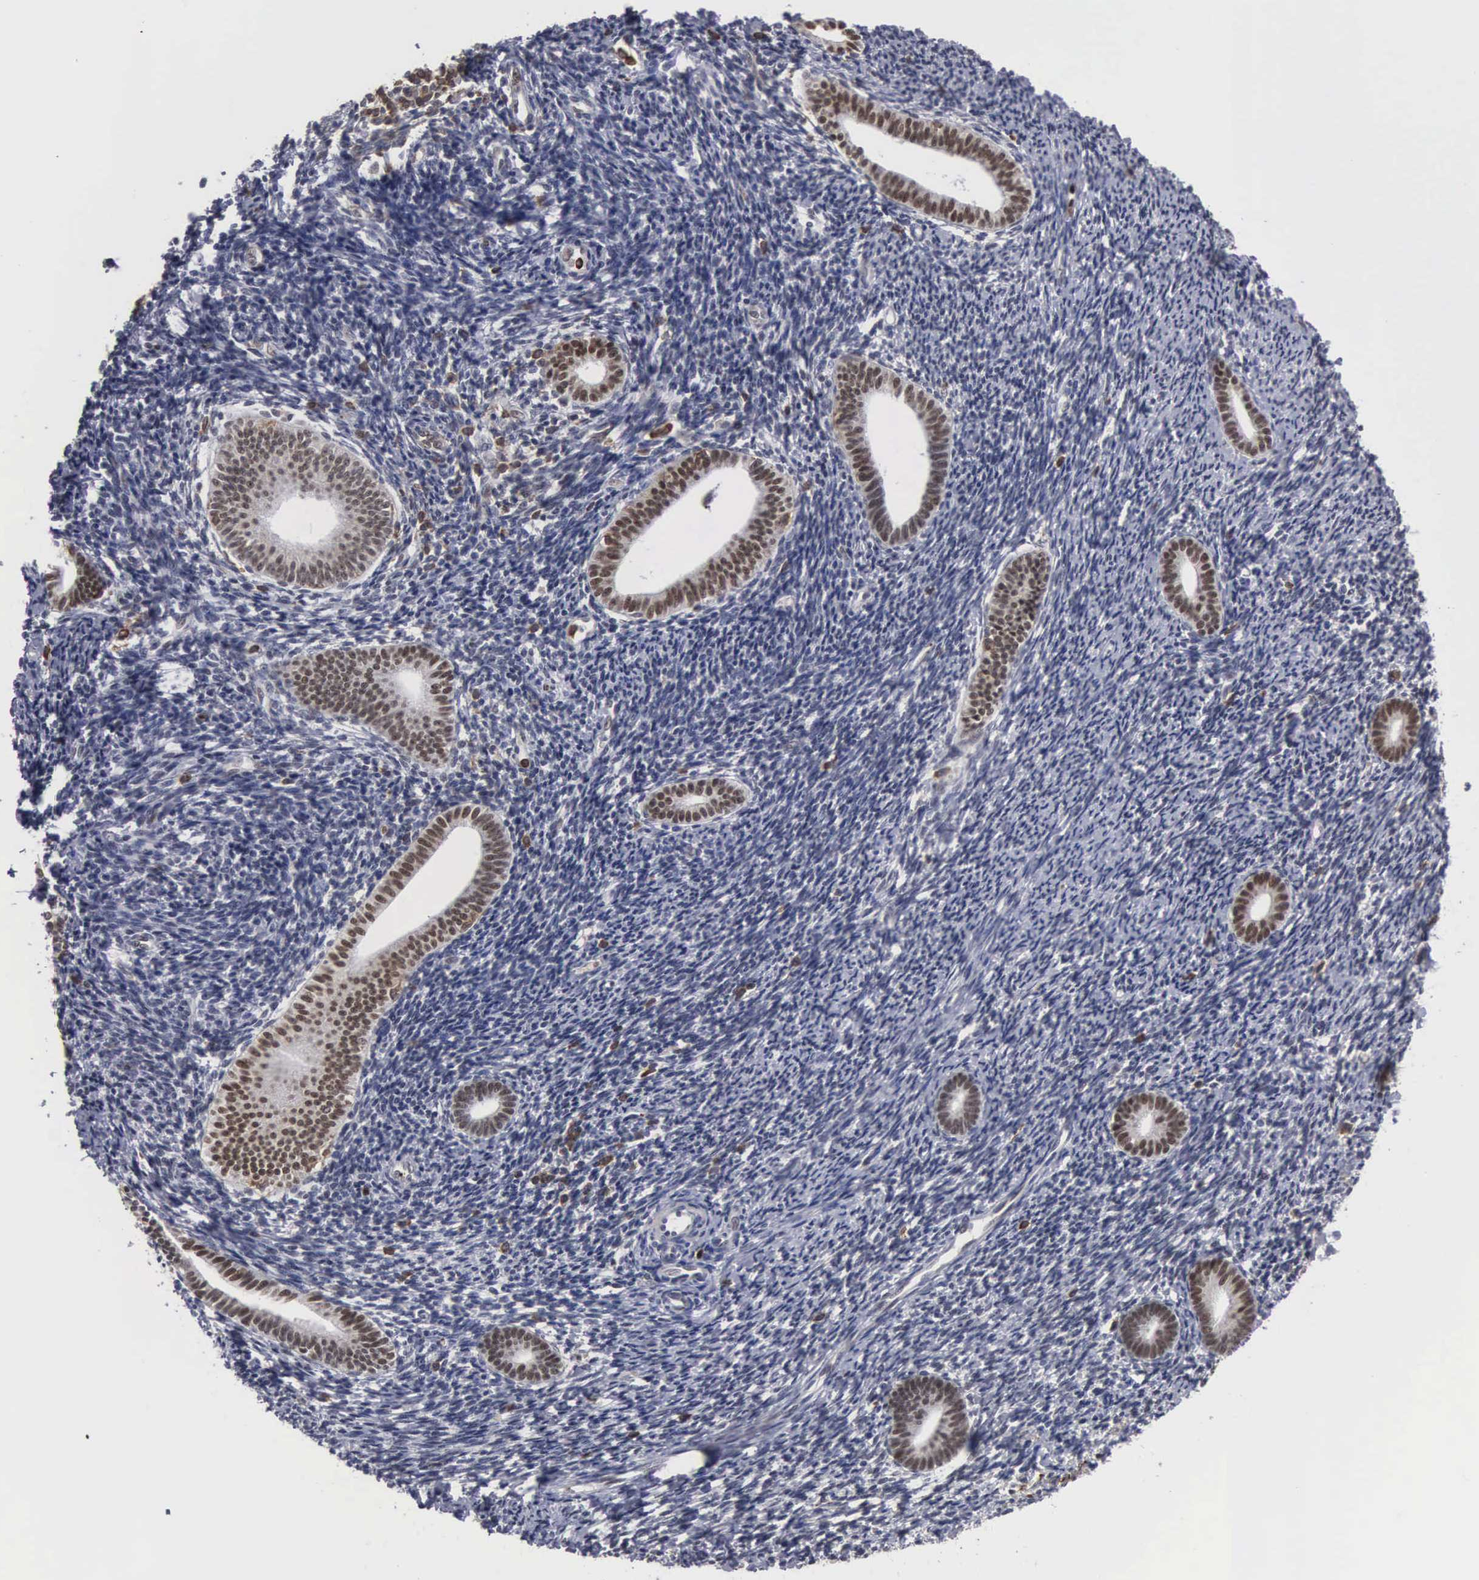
{"staining": {"intensity": "negative", "quantity": "none", "location": "none"}, "tissue": "endometrium", "cell_type": "Cells in endometrial stroma", "image_type": "normal", "snomed": [{"axis": "morphology", "description": "Normal tissue, NOS"}, {"axis": "topography", "description": "Endometrium"}], "caption": "Immunohistochemical staining of normal endometrium exhibits no significant staining in cells in endometrial stroma.", "gene": "TRMT5", "patient": {"sex": "female", "age": 52}}